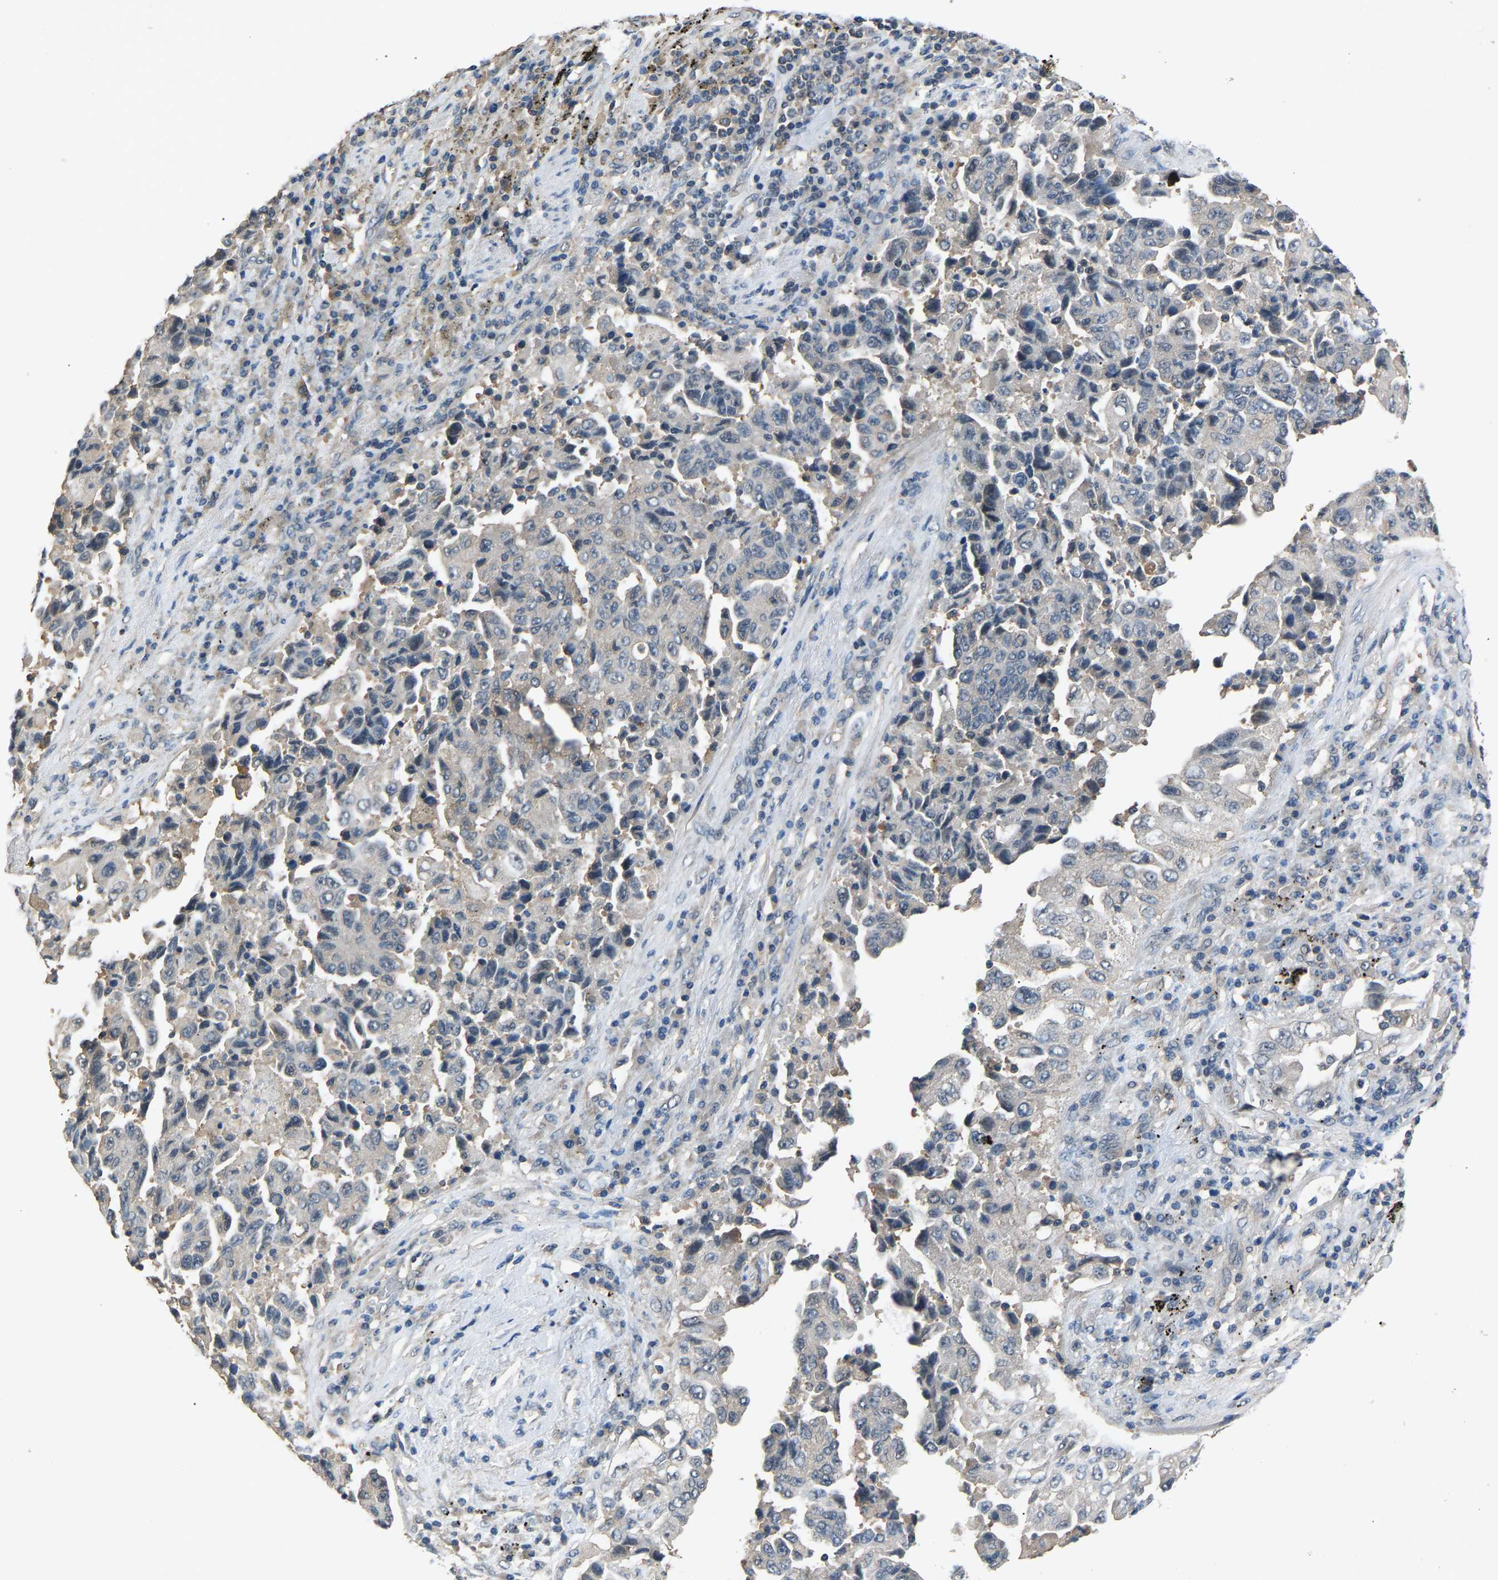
{"staining": {"intensity": "weak", "quantity": "<25%", "location": "cytoplasmic/membranous"}, "tissue": "lung cancer", "cell_type": "Tumor cells", "image_type": "cancer", "snomed": [{"axis": "morphology", "description": "Adenocarcinoma, NOS"}, {"axis": "topography", "description": "Lung"}], "caption": "A high-resolution histopathology image shows immunohistochemistry staining of lung cancer, which shows no significant expression in tumor cells.", "gene": "ABCC9", "patient": {"sex": "female", "age": 51}}